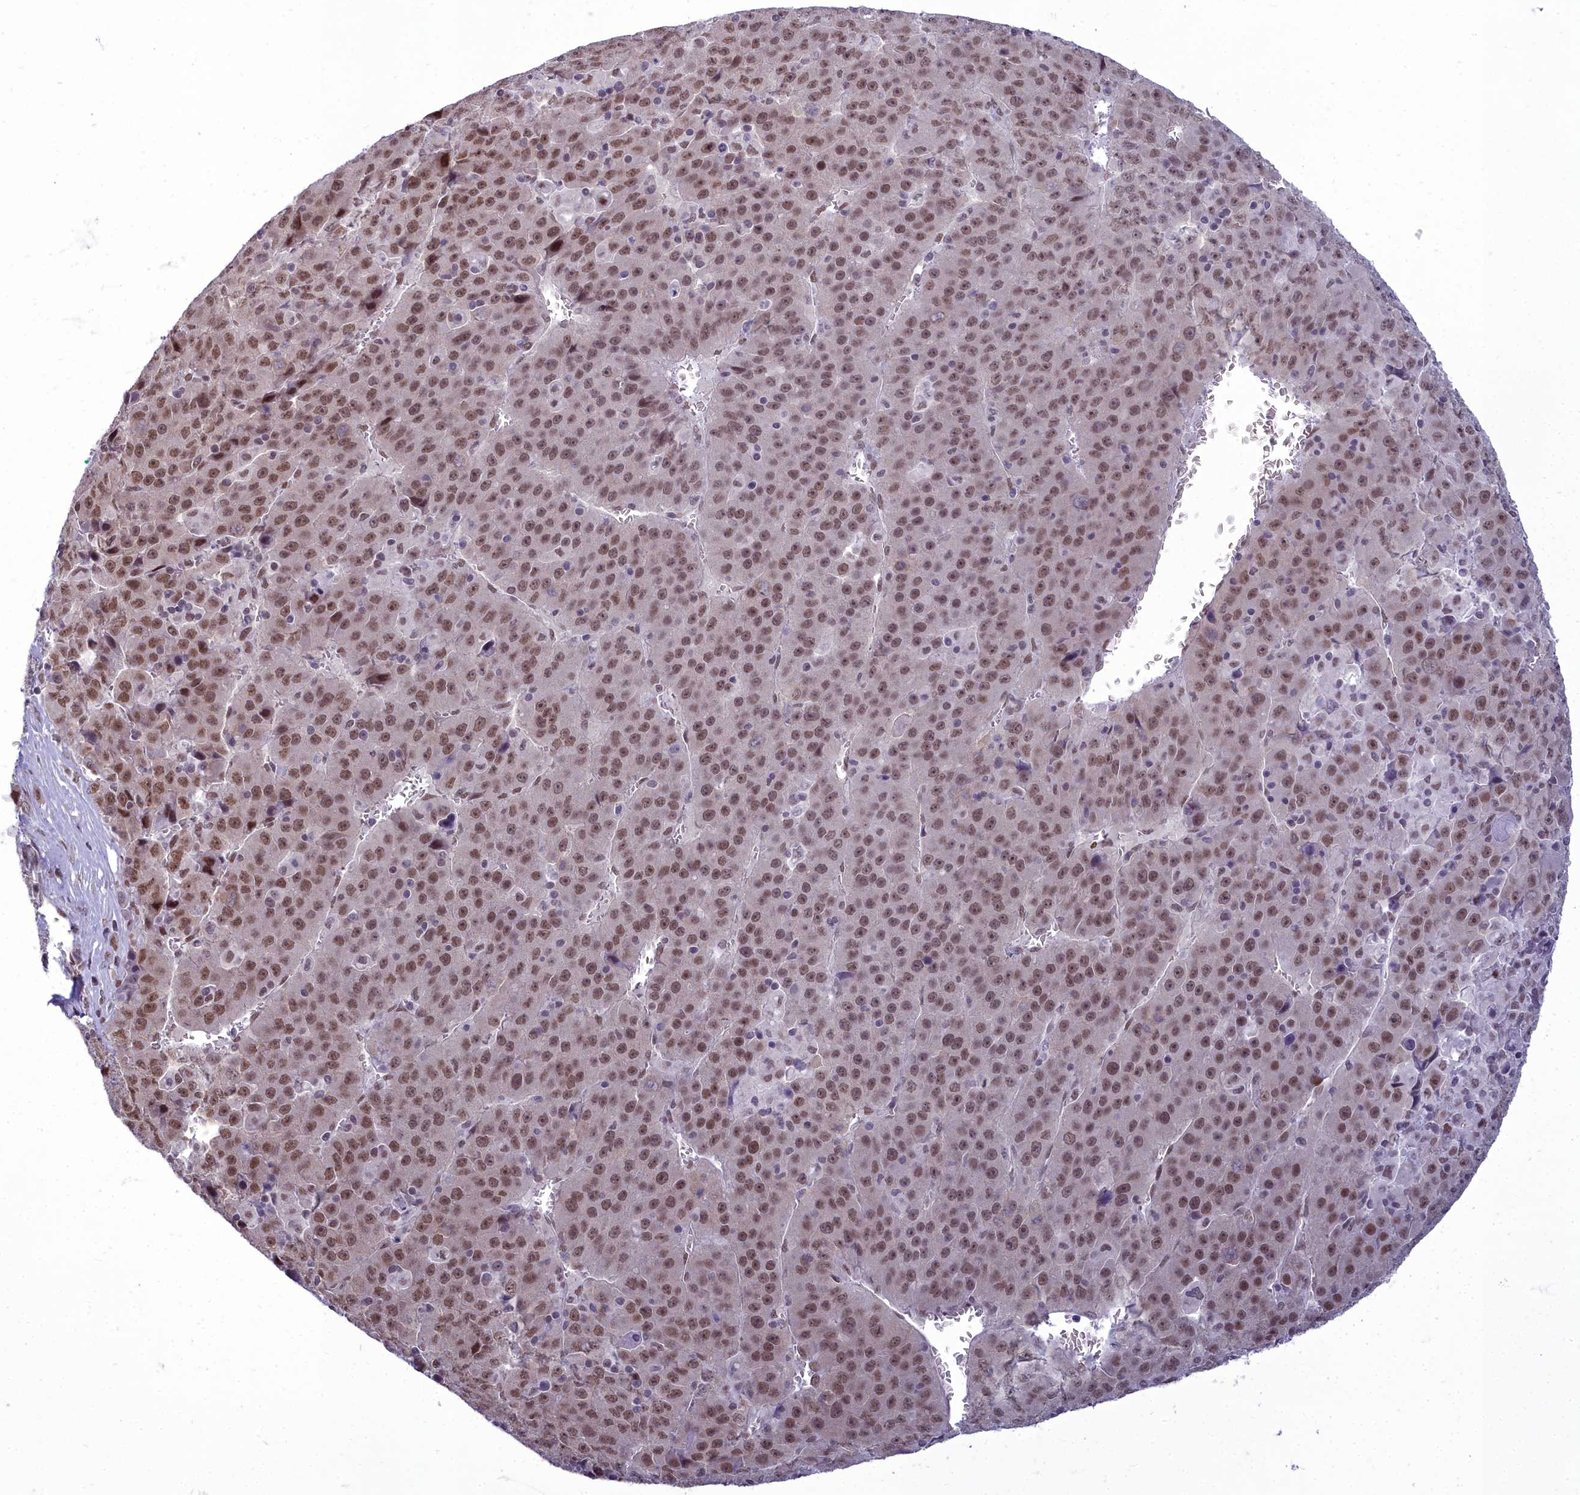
{"staining": {"intensity": "strong", "quantity": ">75%", "location": "nuclear"}, "tissue": "liver cancer", "cell_type": "Tumor cells", "image_type": "cancer", "snomed": [{"axis": "morphology", "description": "Carcinoma, Hepatocellular, NOS"}, {"axis": "topography", "description": "Liver"}], "caption": "Human liver hepatocellular carcinoma stained with a protein marker demonstrates strong staining in tumor cells.", "gene": "CEACAM19", "patient": {"sex": "female", "age": 53}}